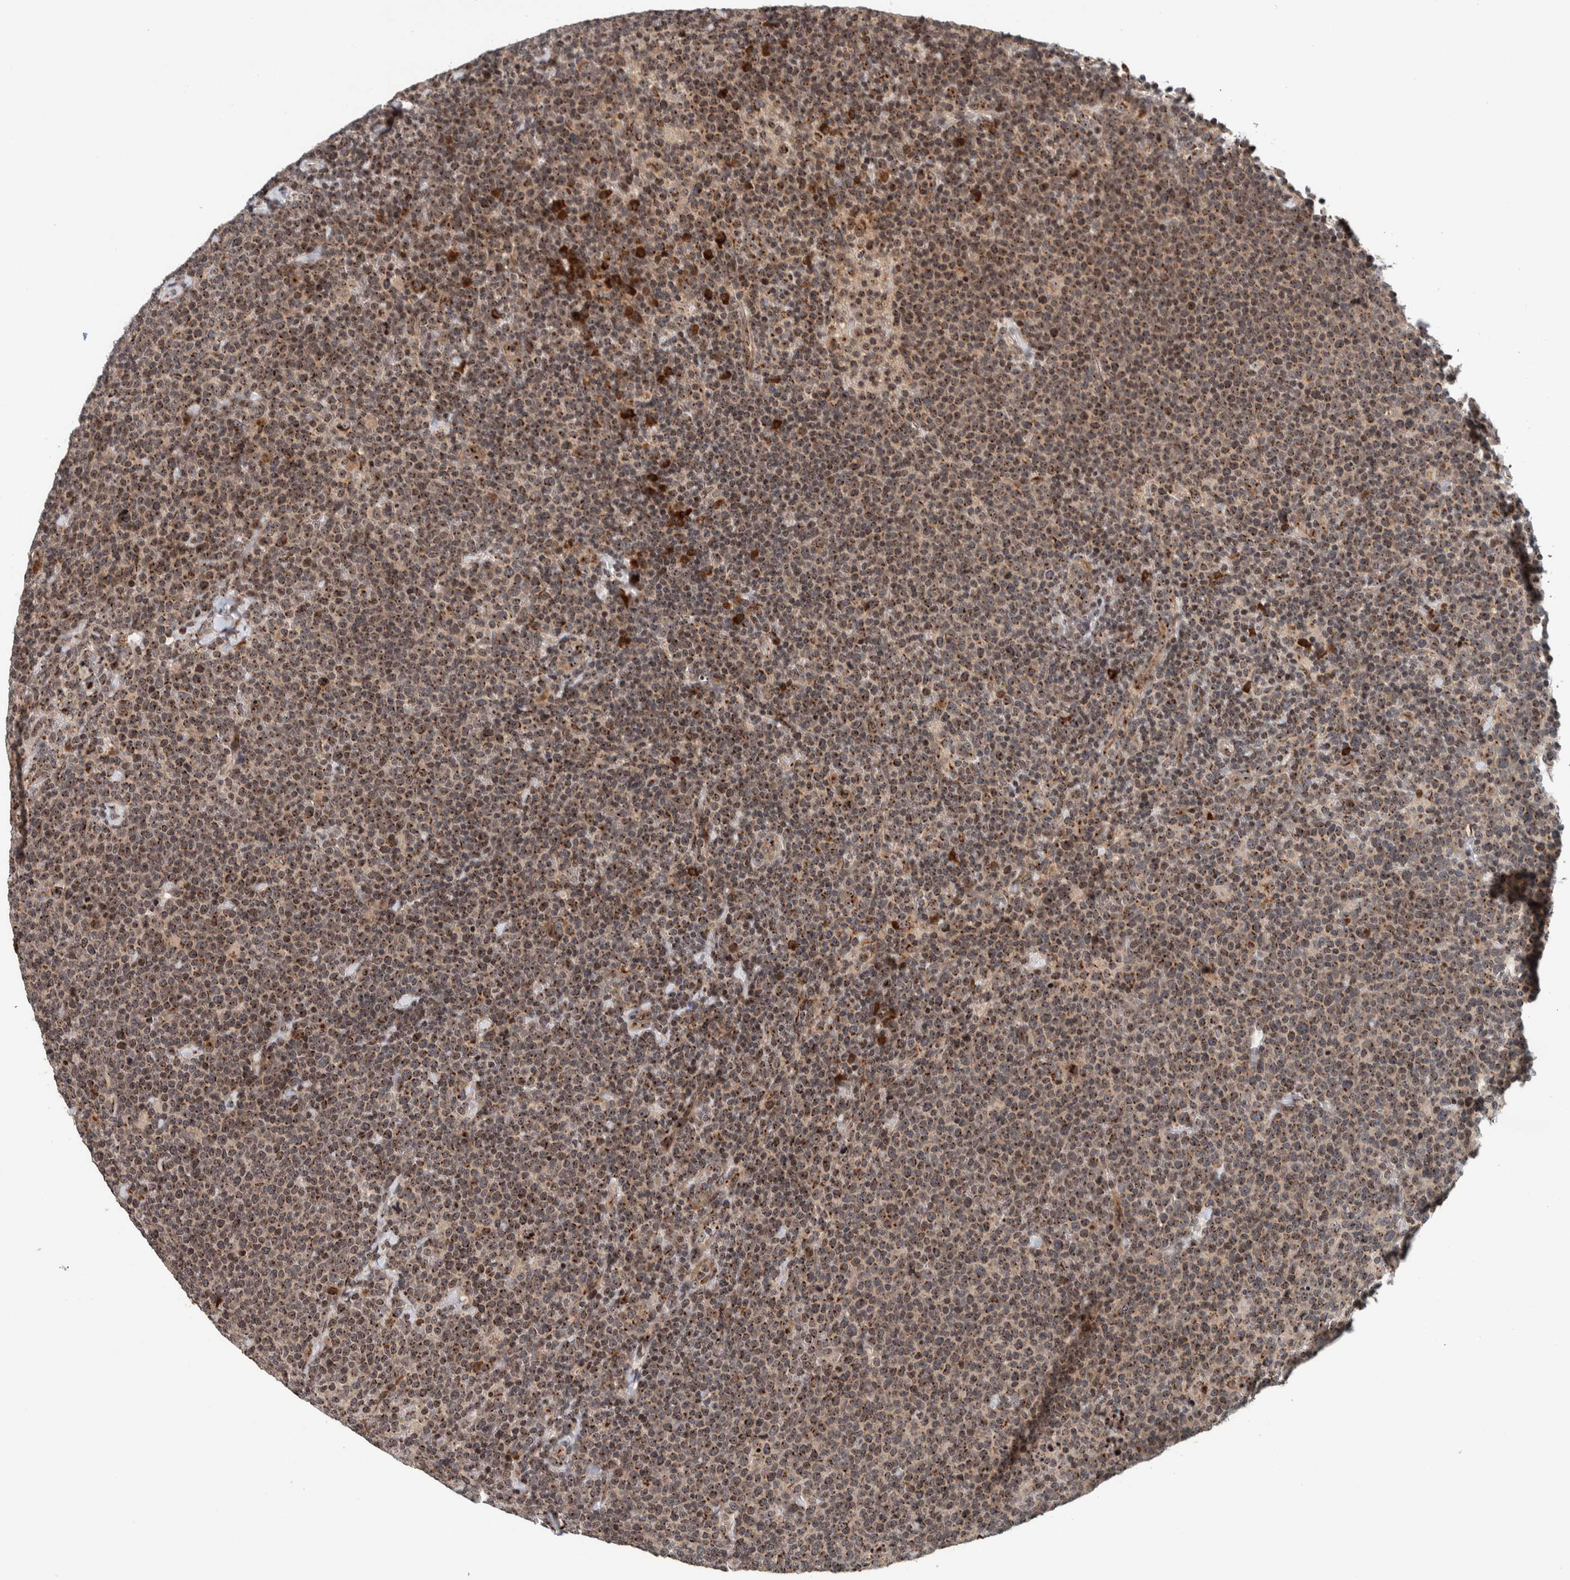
{"staining": {"intensity": "moderate", "quantity": "25%-75%", "location": "nuclear"}, "tissue": "lymphoma", "cell_type": "Tumor cells", "image_type": "cancer", "snomed": [{"axis": "morphology", "description": "Malignant lymphoma, non-Hodgkin's type, High grade"}, {"axis": "topography", "description": "Lymph node"}], "caption": "Brown immunohistochemical staining in lymphoma displays moderate nuclear staining in about 25%-75% of tumor cells.", "gene": "CCDC182", "patient": {"sex": "male", "age": 61}}